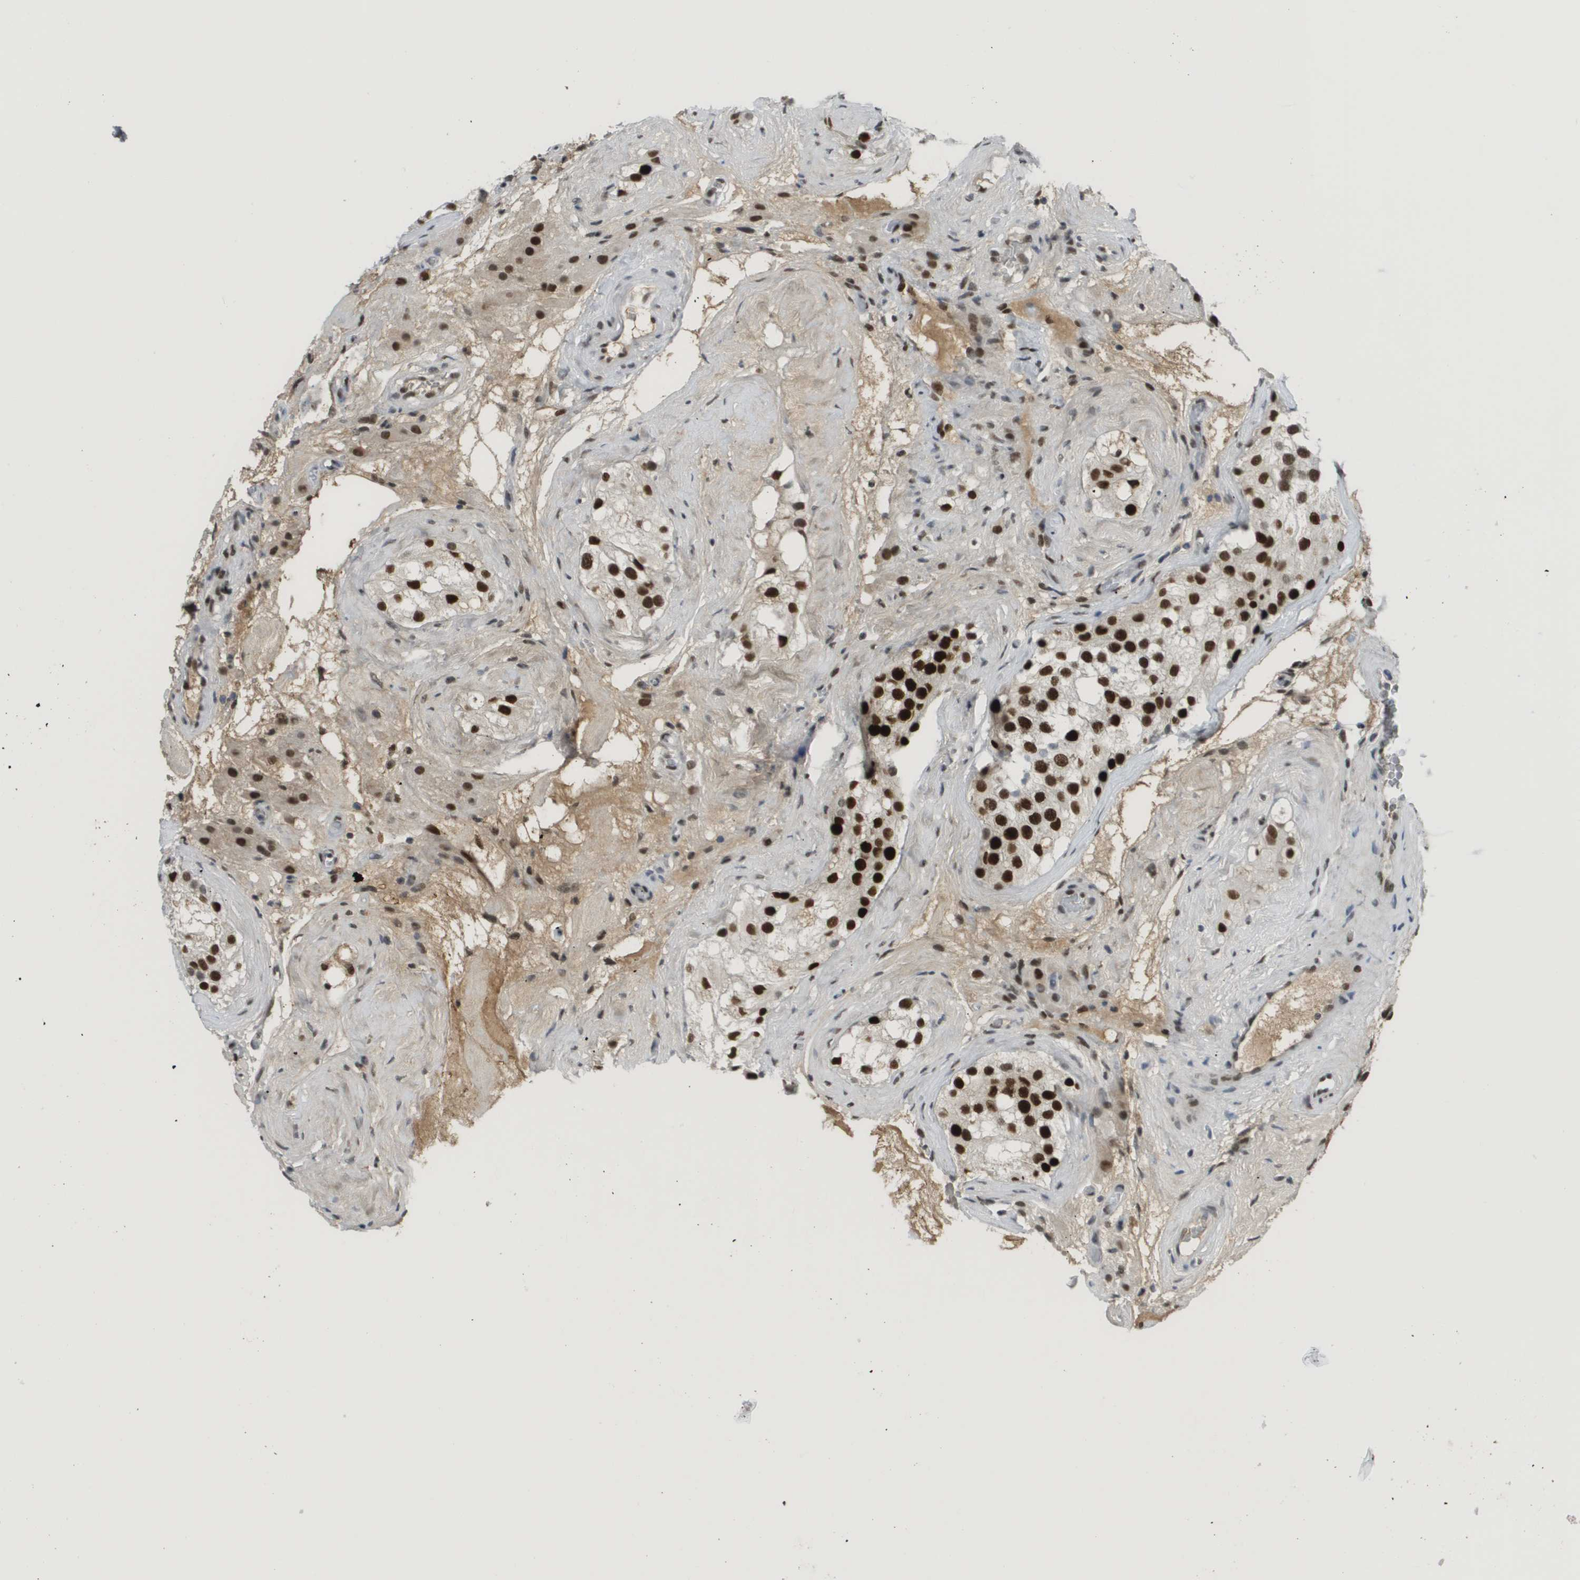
{"staining": {"intensity": "strong", "quantity": "25%-75%", "location": "nuclear"}, "tissue": "testis", "cell_type": "Cells in seminiferous ducts", "image_type": "normal", "snomed": [{"axis": "morphology", "description": "Normal tissue, NOS"}, {"axis": "morphology", "description": "Seminoma, NOS"}, {"axis": "topography", "description": "Testis"}], "caption": "Cells in seminiferous ducts show high levels of strong nuclear positivity in about 25%-75% of cells in benign testis. Using DAB (3,3'-diaminobenzidine) (brown) and hematoxylin (blue) stains, captured at high magnification using brightfield microscopy.", "gene": "SMARCAD1", "patient": {"sex": "male", "age": 71}}